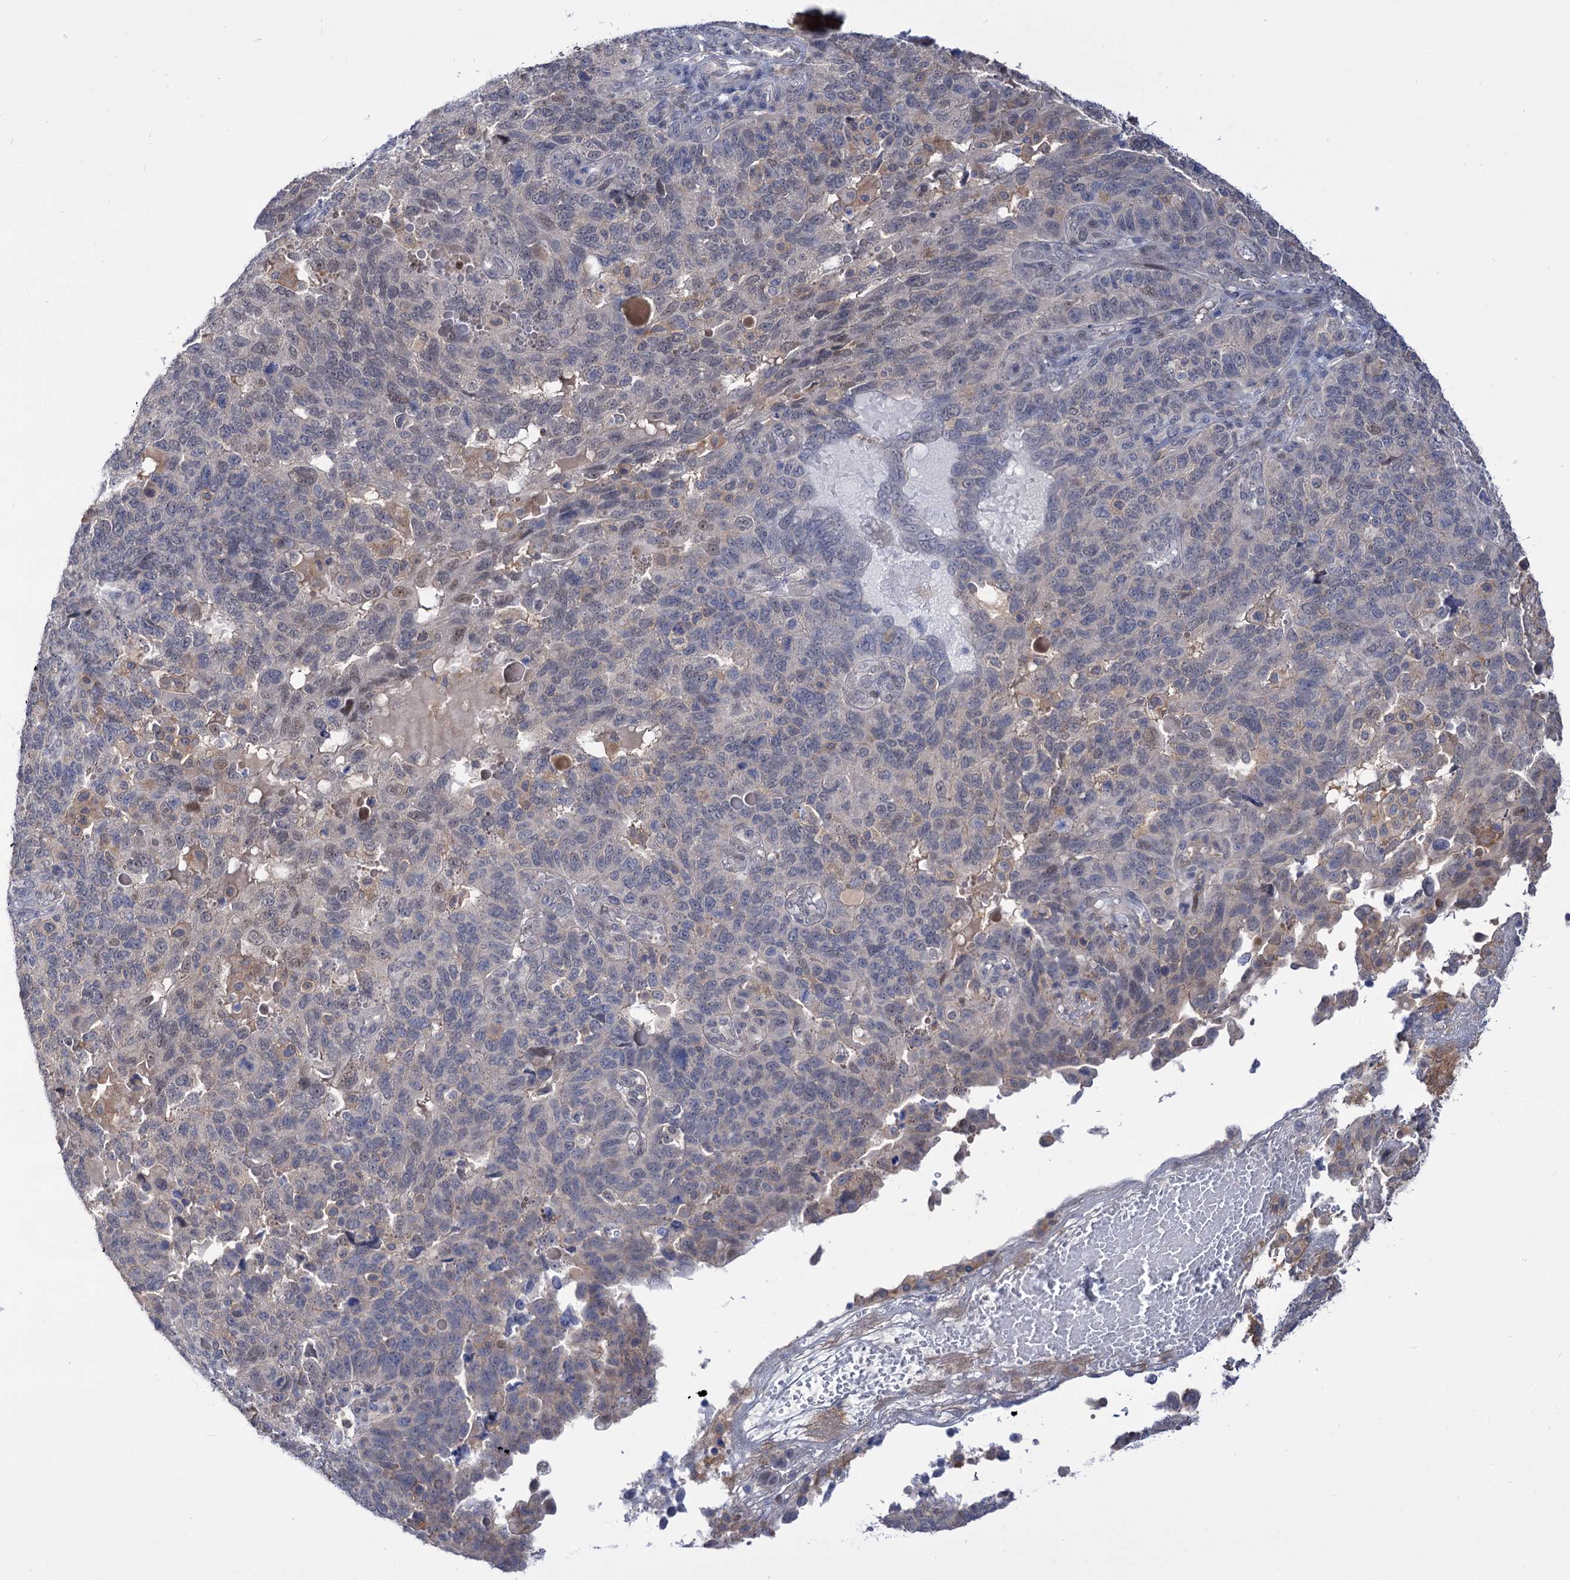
{"staining": {"intensity": "negative", "quantity": "none", "location": "none"}, "tissue": "endometrial cancer", "cell_type": "Tumor cells", "image_type": "cancer", "snomed": [{"axis": "morphology", "description": "Adenocarcinoma, NOS"}, {"axis": "topography", "description": "Endometrium"}], "caption": "Immunohistochemistry micrograph of endometrial adenocarcinoma stained for a protein (brown), which shows no positivity in tumor cells.", "gene": "NEK10", "patient": {"sex": "female", "age": 66}}